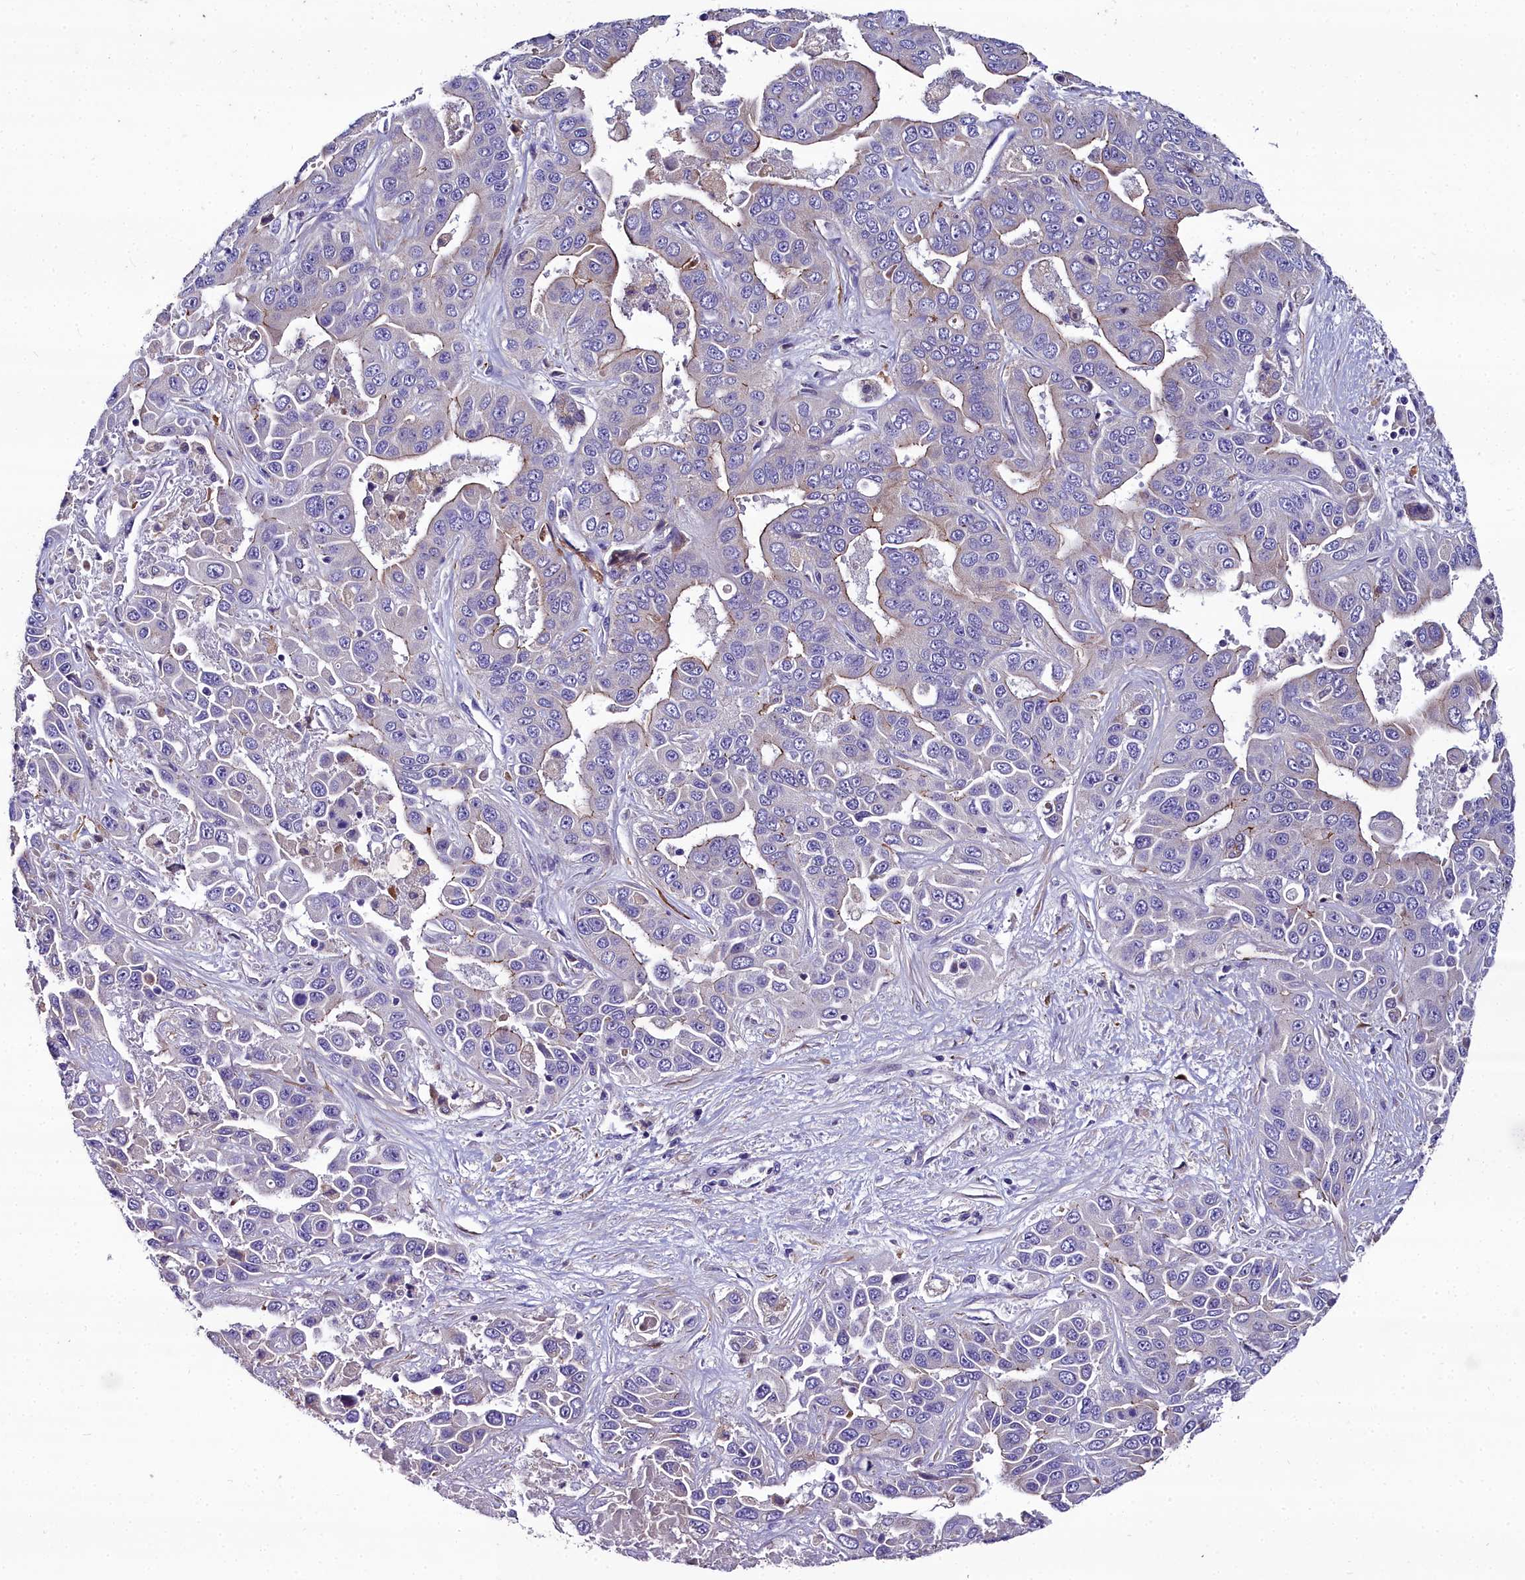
{"staining": {"intensity": "moderate", "quantity": "<25%", "location": "cytoplasmic/membranous"}, "tissue": "liver cancer", "cell_type": "Tumor cells", "image_type": "cancer", "snomed": [{"axis": "morphology", "description": "Cholangiocarcinoma"}, {"axis": "topography", "description": "Liver"}], "caption": "Liver cancer (cholangiocarcinoma) stained with DAB (3,3'-diaminobenzidine) immunohistochemistry (IHC) exhibits low levels of moderate cytoplasmic/membranous positivity in approximately <25% of tumor cells. (IHC, brightfield microscopy, high magnification).", "gene": "NT5M", "patient": {"sex": "female", "age": 52}}